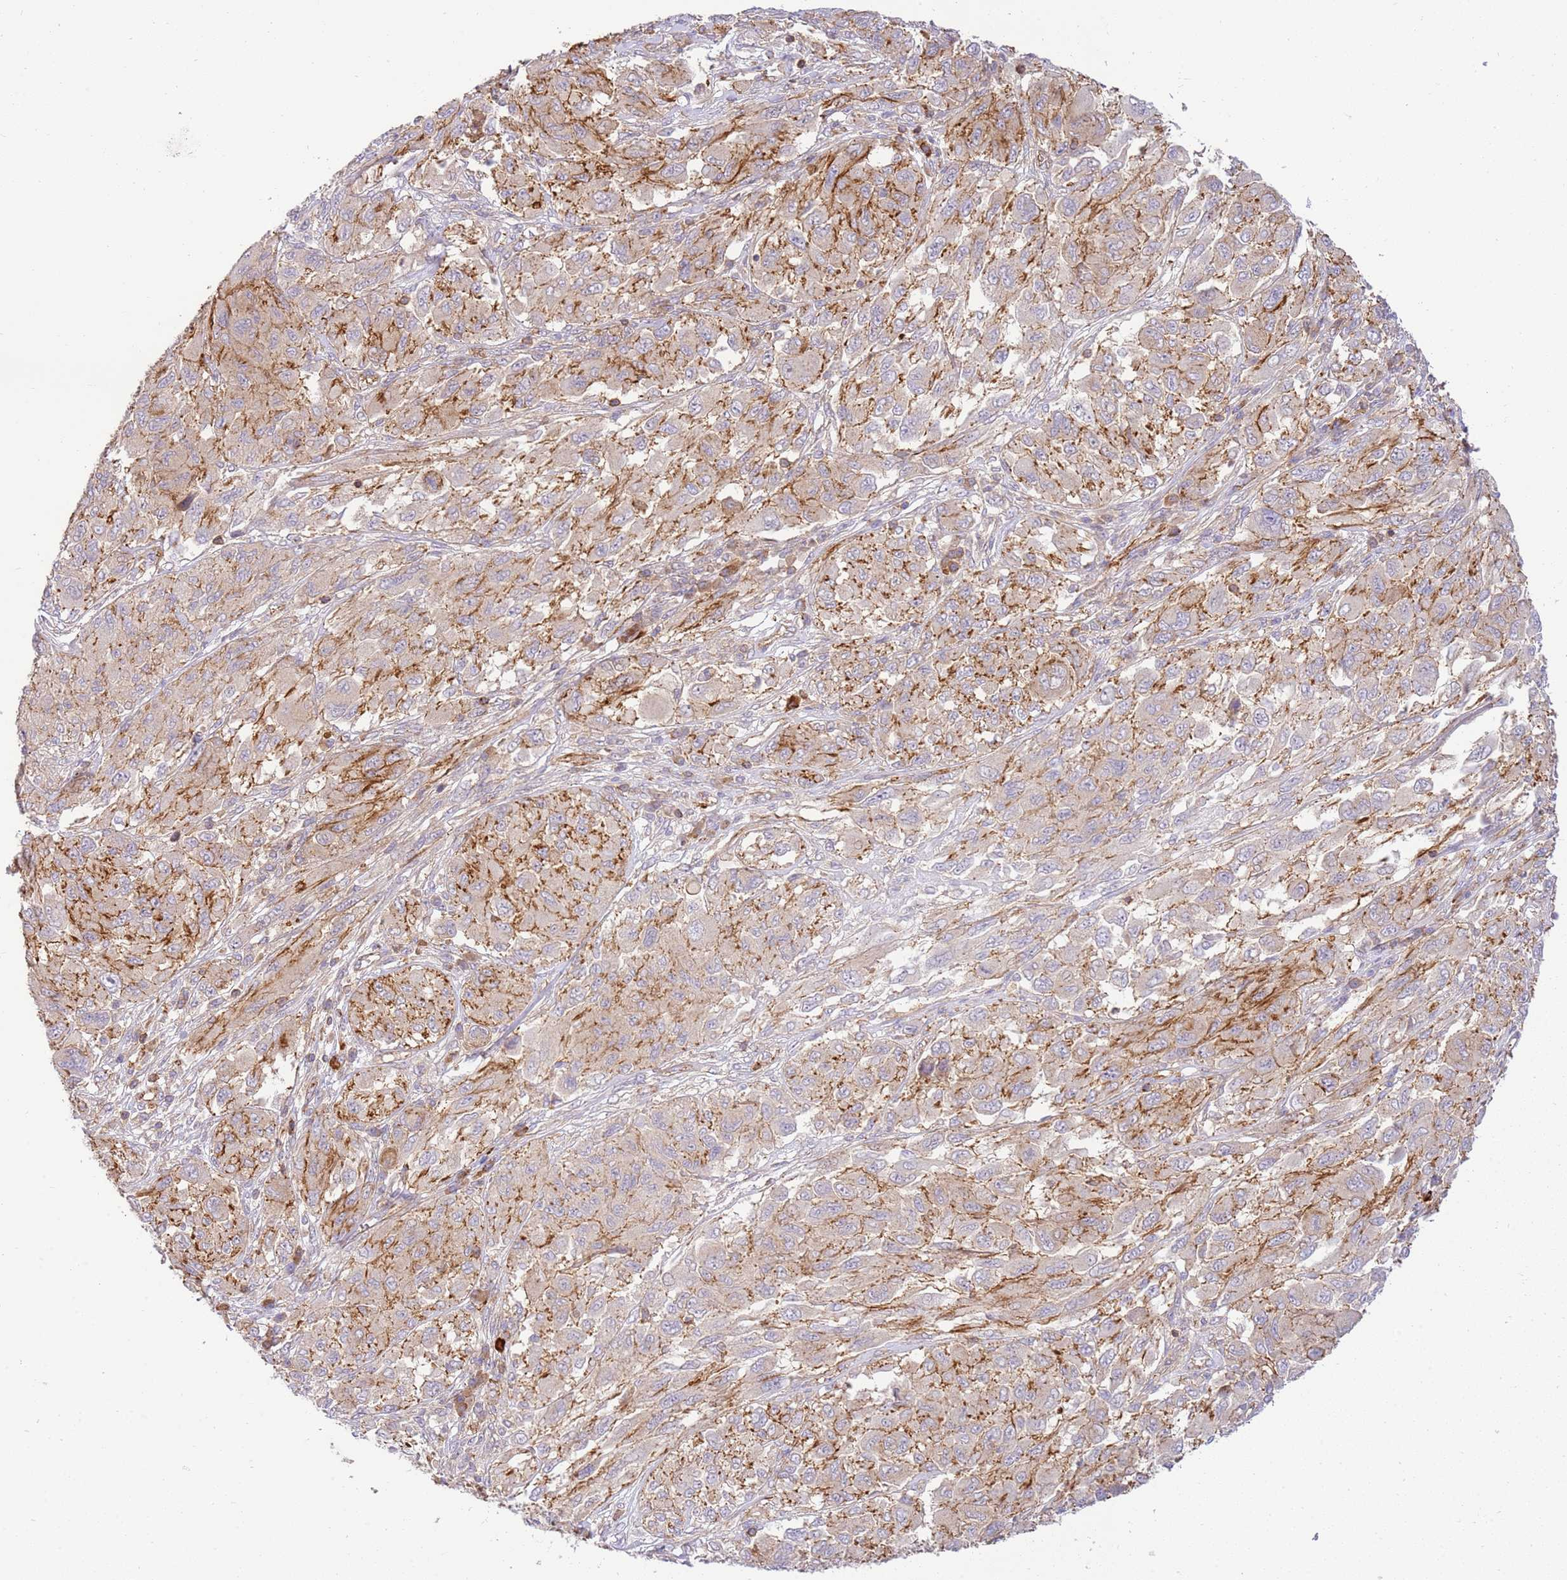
{"staining": {"intensity": "moderate", "quantity": "25%-75%", "location": "cytoplasmic/membranous"}, "tissue": "melanoma", "cell_type": "Tumor cells", "image_type": "cancer", "snomed": [{"axis": "morphology", "description": "Malignant melanoma, NOS"}, {"axis": "topography", "description": "Skin"}], "caption": "This micrograph shows IHC staining of human malignant melanoma, with medium moderate cytoplasmic/membranous expression in approximately 25%-75% of tumor cells.", "gene": "EFCAB8", "patient": {"sex": "female", "age": 91}}